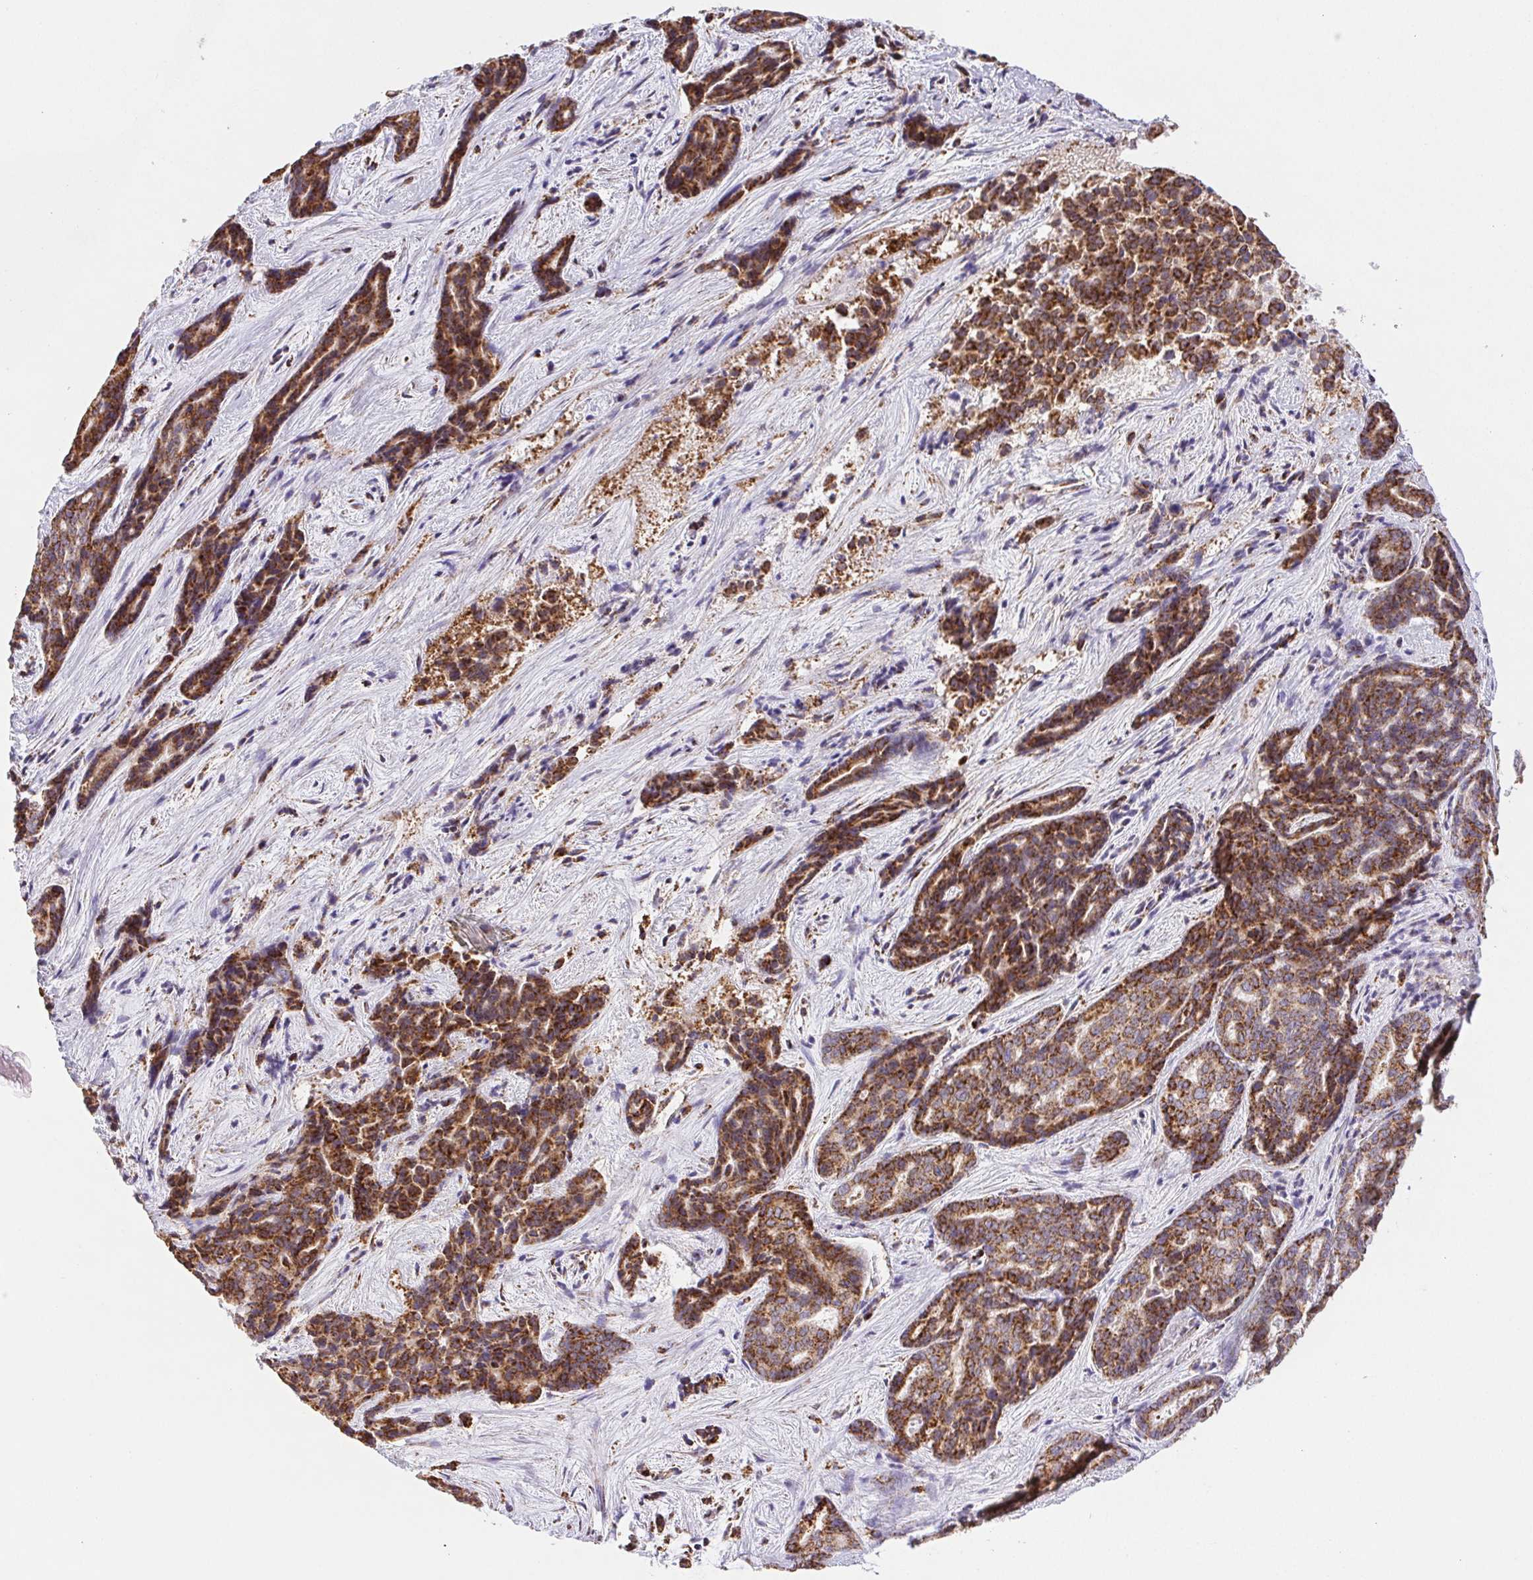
{"staining": {"intensity": "strong", "quantity": ">75%", "location": "cytoplasmic/membranous"}, "tissue": "liver cancer", "cell_type": "Tumor cells", "image_type": "cancer", "snomed": [{"axis": "morphology", "description": "Cholangiocarcinoma"}, {"axis": "topography", "description": "Liver"}], "caption": "Protein staining exhibits strong cytoplasmic/membranous expression in approximately >75% of tumor cells in liver cancer (cholangiocarcinoma). (DAB = brown stain, brightfield microscopy at high magnification).", "gene": "NIPSNAP2", "patient": {"sex": "female", "age": 64}}